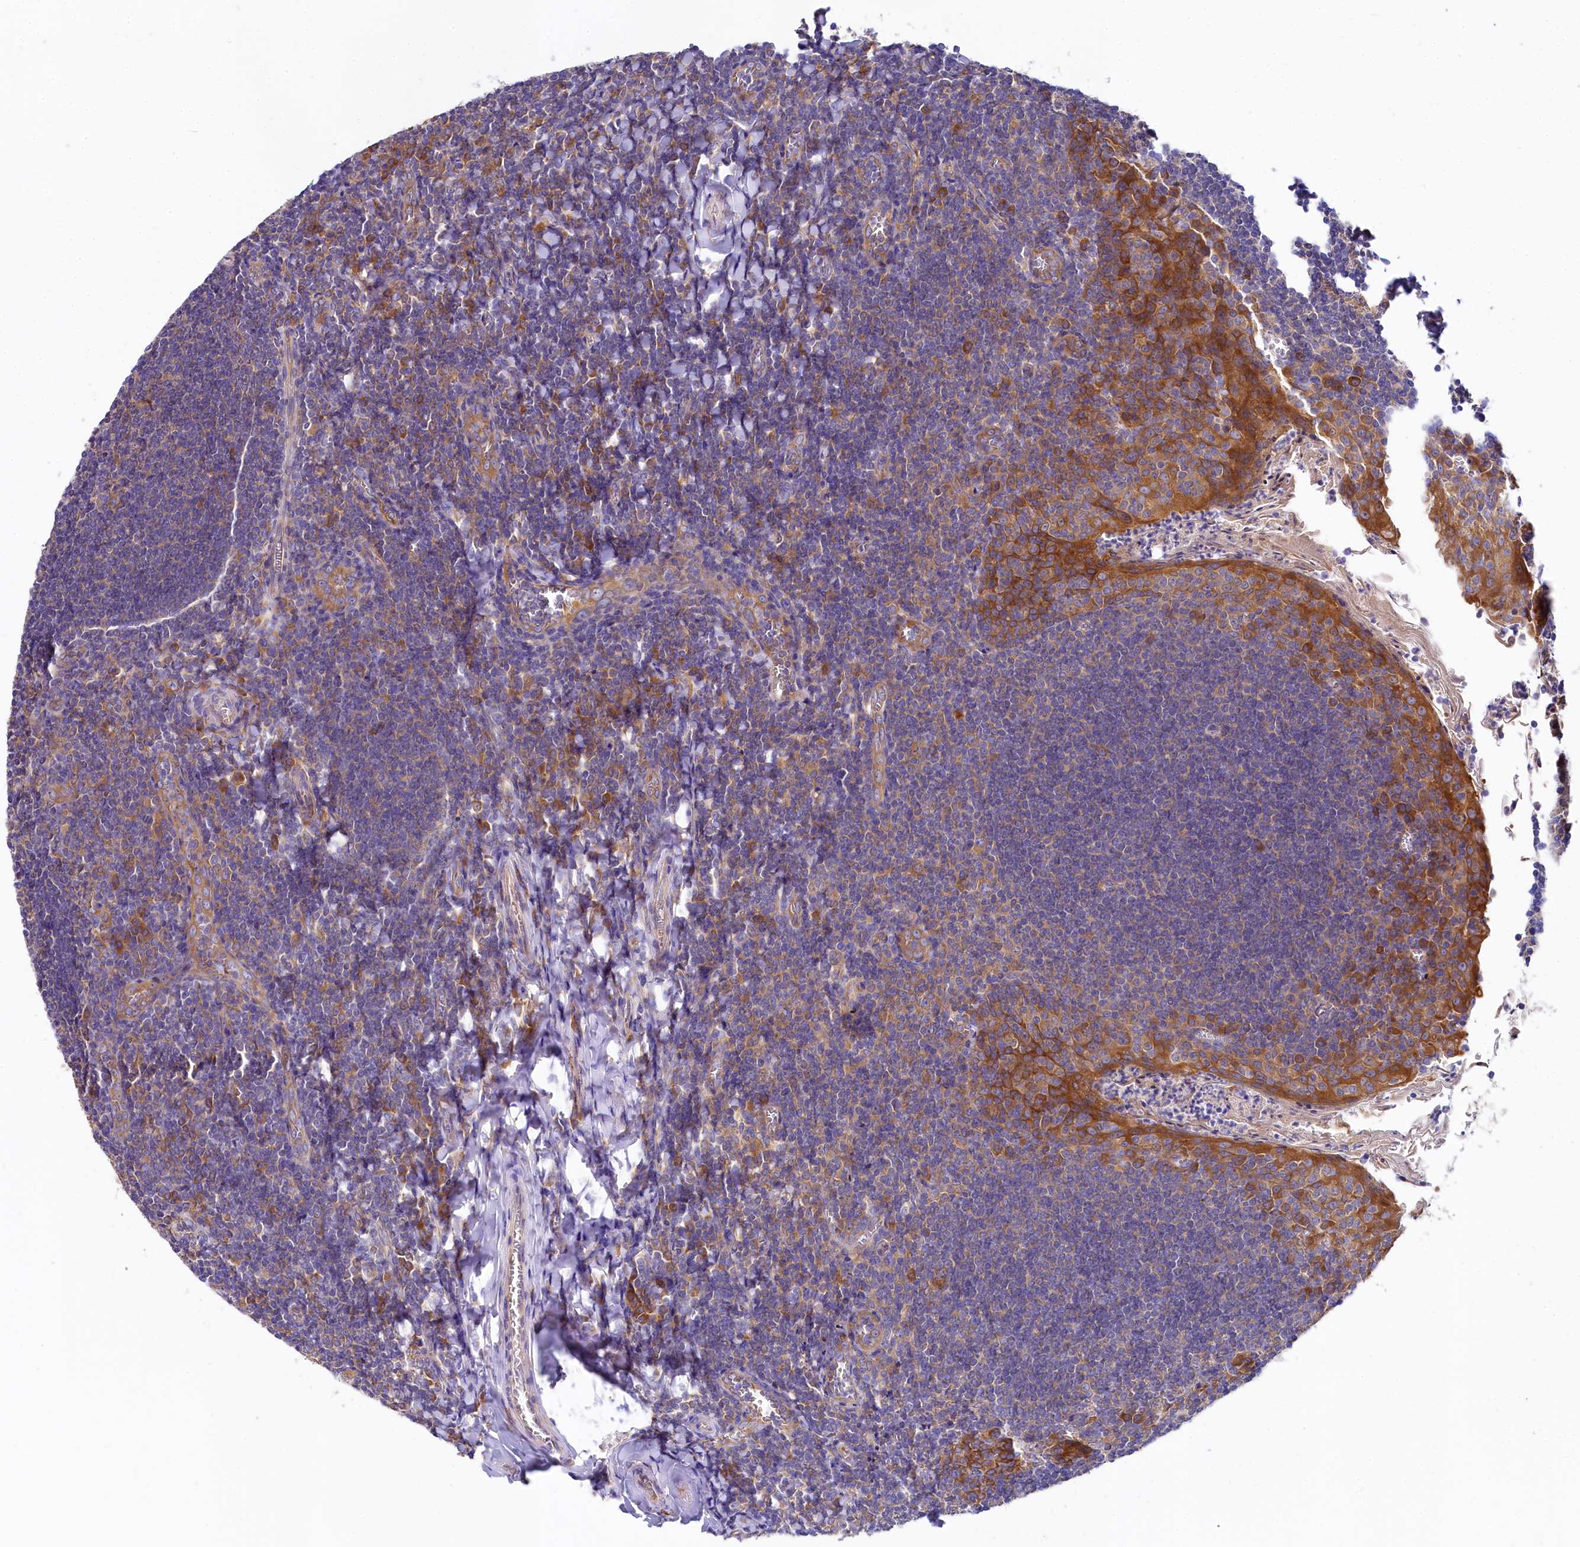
{"staining": {"intensity": "moderate", "quantity": ">75%", "location": "cytoplasmic/membranous"}, "tissue": "tonsil", "cell_type": "Germinal center cells", "image_type": "normal", "snomed": [{"axis": "morphology", "description": "Normal tissue, NOS"}, {"axis": "topography", "description": "Tonsil"}], "caption": "DAB immunohistochemical staining of unremarkable tonsil shows moderate cytoplasmic/membranous protein positivity in about >75% of germinal center cells.", "gene": "QARS1", "patient": {"sex": "male", "age": 27}}